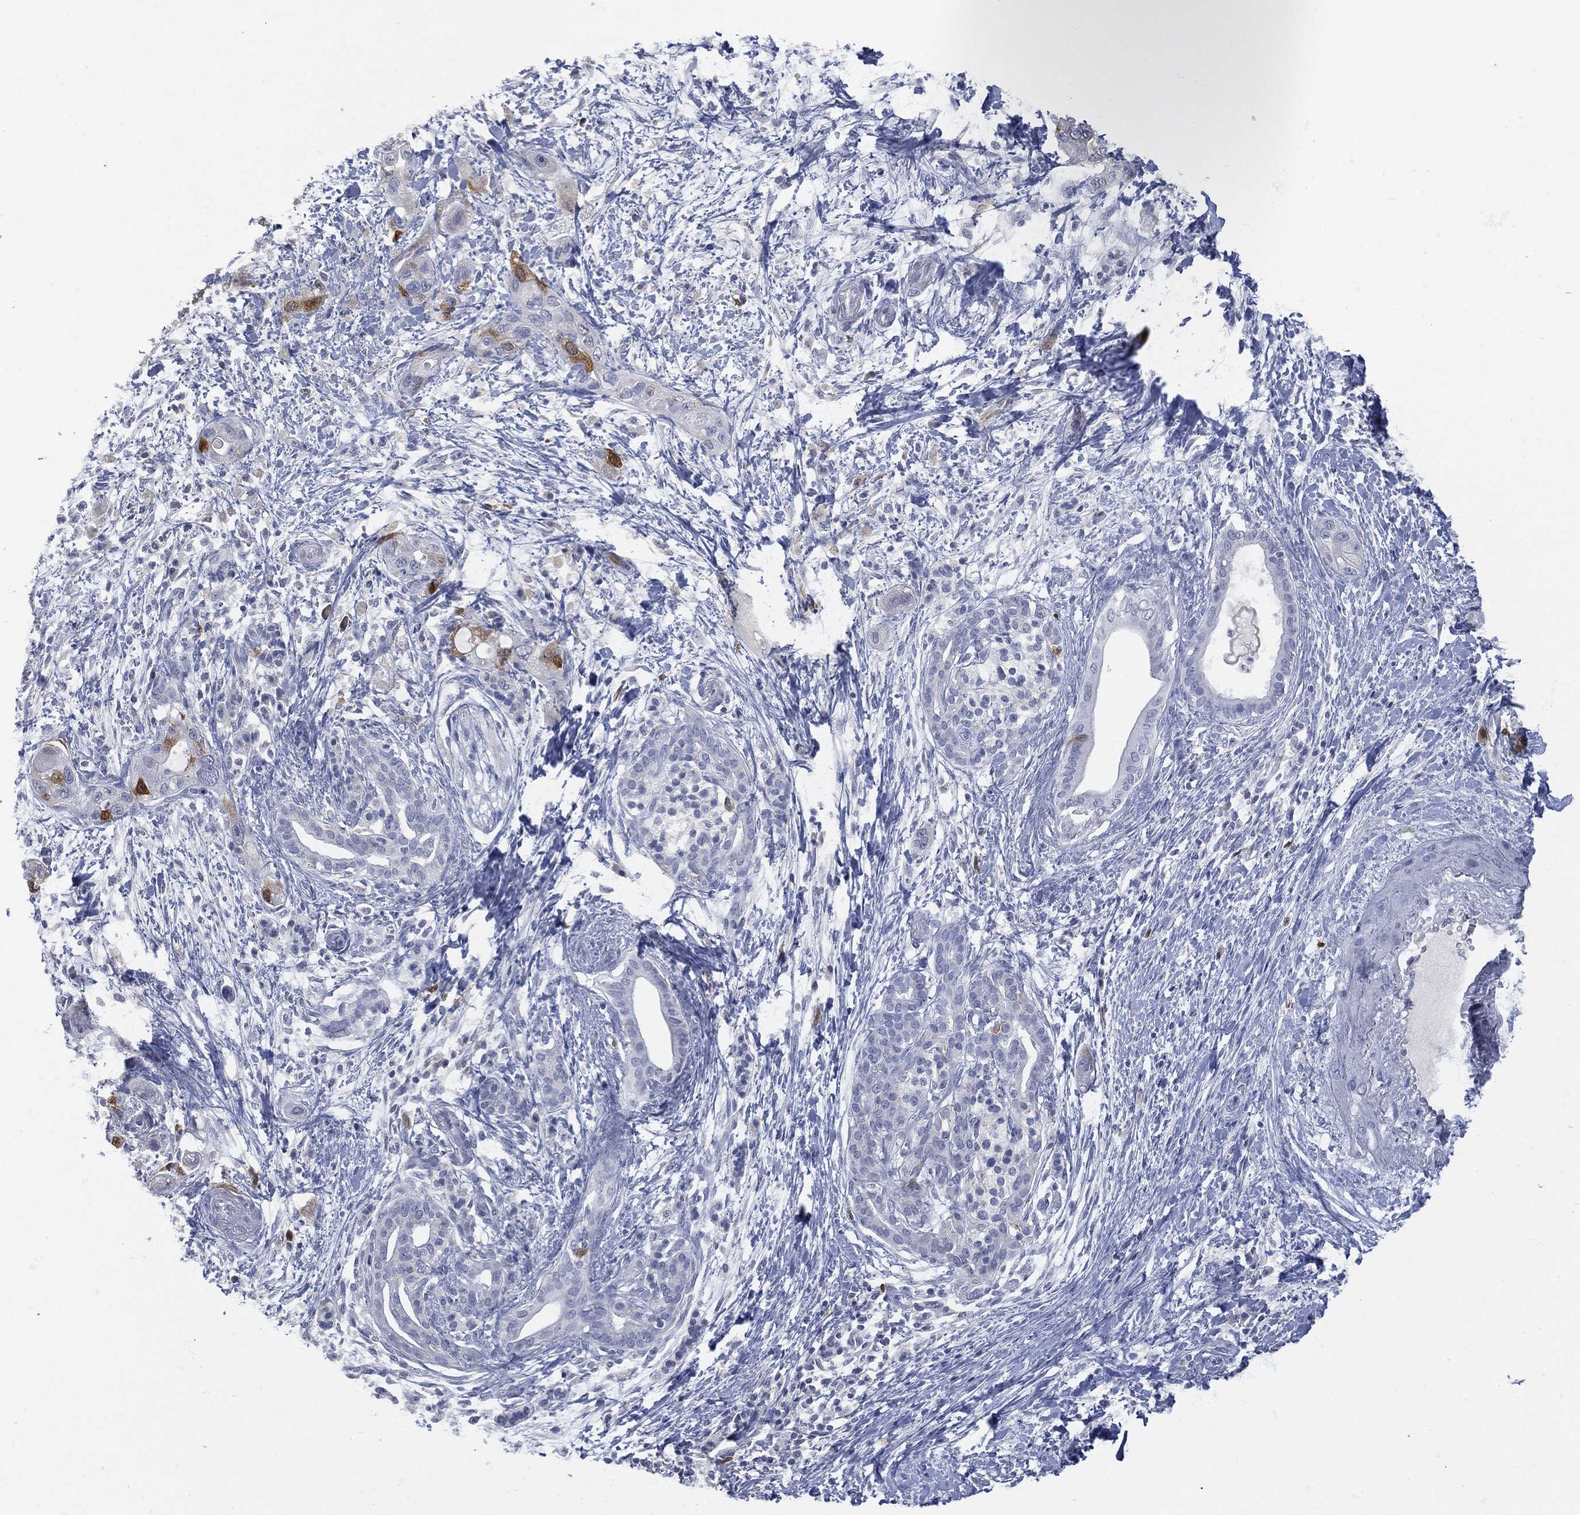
{"staining": {"intensity": "strong", "quantity": "<25%", "location": "cytoplasmic/membranous"}, "tissue": "pancreatic cancer", "cell_type": "Tumor cells", "image_type": "cancer", "snomed": [{"axis": "morphology", "description": "Adenocarcinoma, NOS"}, {"axis": "topography", "description": "Pancreas"}], "caption": "About <25% of tumor cells in human pancreatic adenocarcinoma show strong cytoplasmic/membranous protein expression as visualized by brown immunohistochemical staining.", "gene": "UBE2C", "patient": {"sex": "male", "age": 44}}